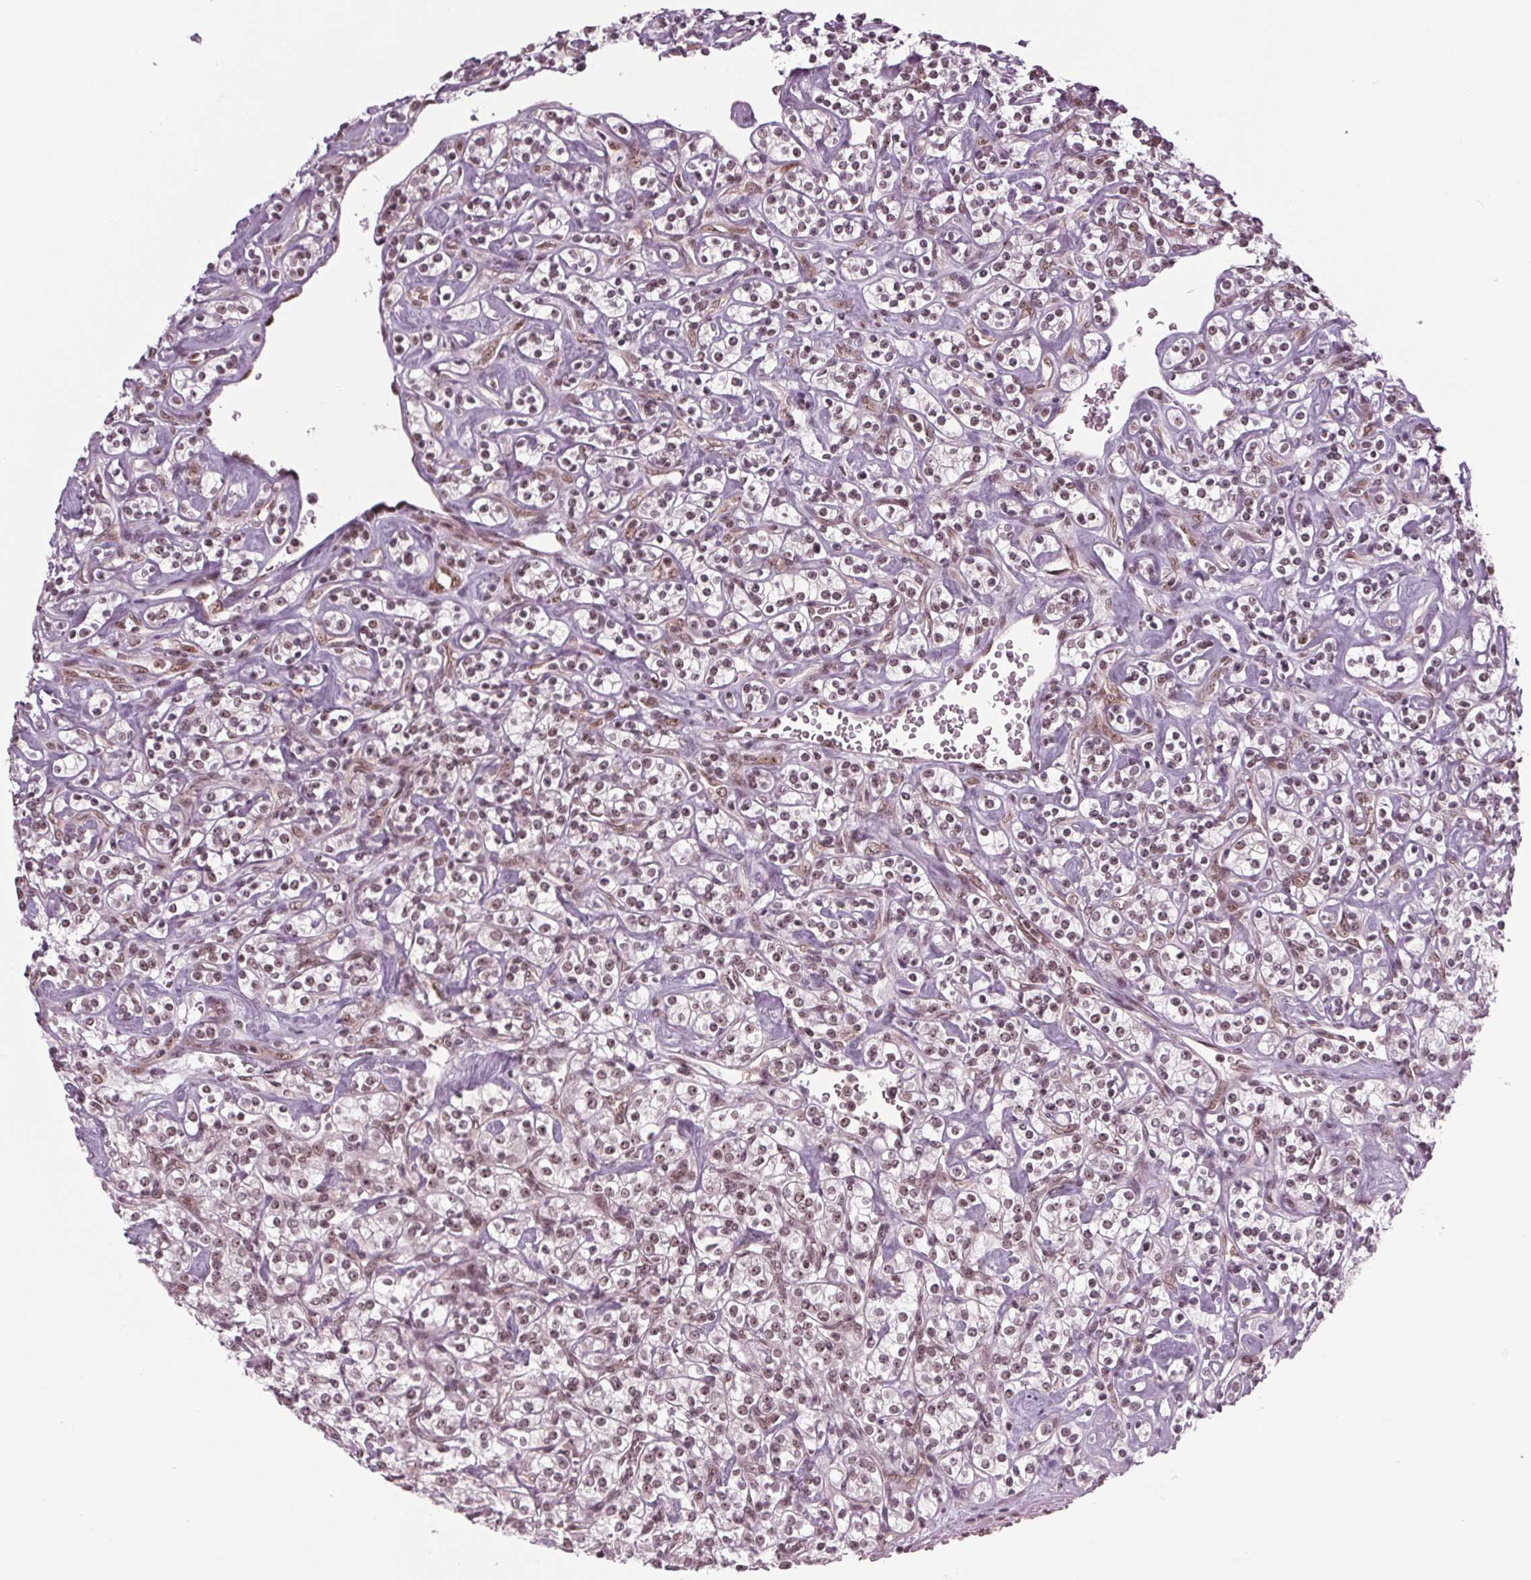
{"staining": {"intensity": "weak", "quantity": ">75%", "location": "nuclear"}, "tissue": "renal cancer", "cell_type": "Tumor cells", "image_type": "cancer", "snomed": [{"axis": "morphology", "description": "Adenocarcinoma, NOS"}, {"axis": "topography", "description": "Kidney"}], "caption": "Immunohistochemistry (IHC) photomicrograph of neoplastic tissue: renal cancer stained using IHC shows low levels of weak protein expression localized specifically in the nuclear of tumor cells, appearing as a nuclear brown color.", "gene": "DDX41", "patient": {"sex": "male", "age": 77}}